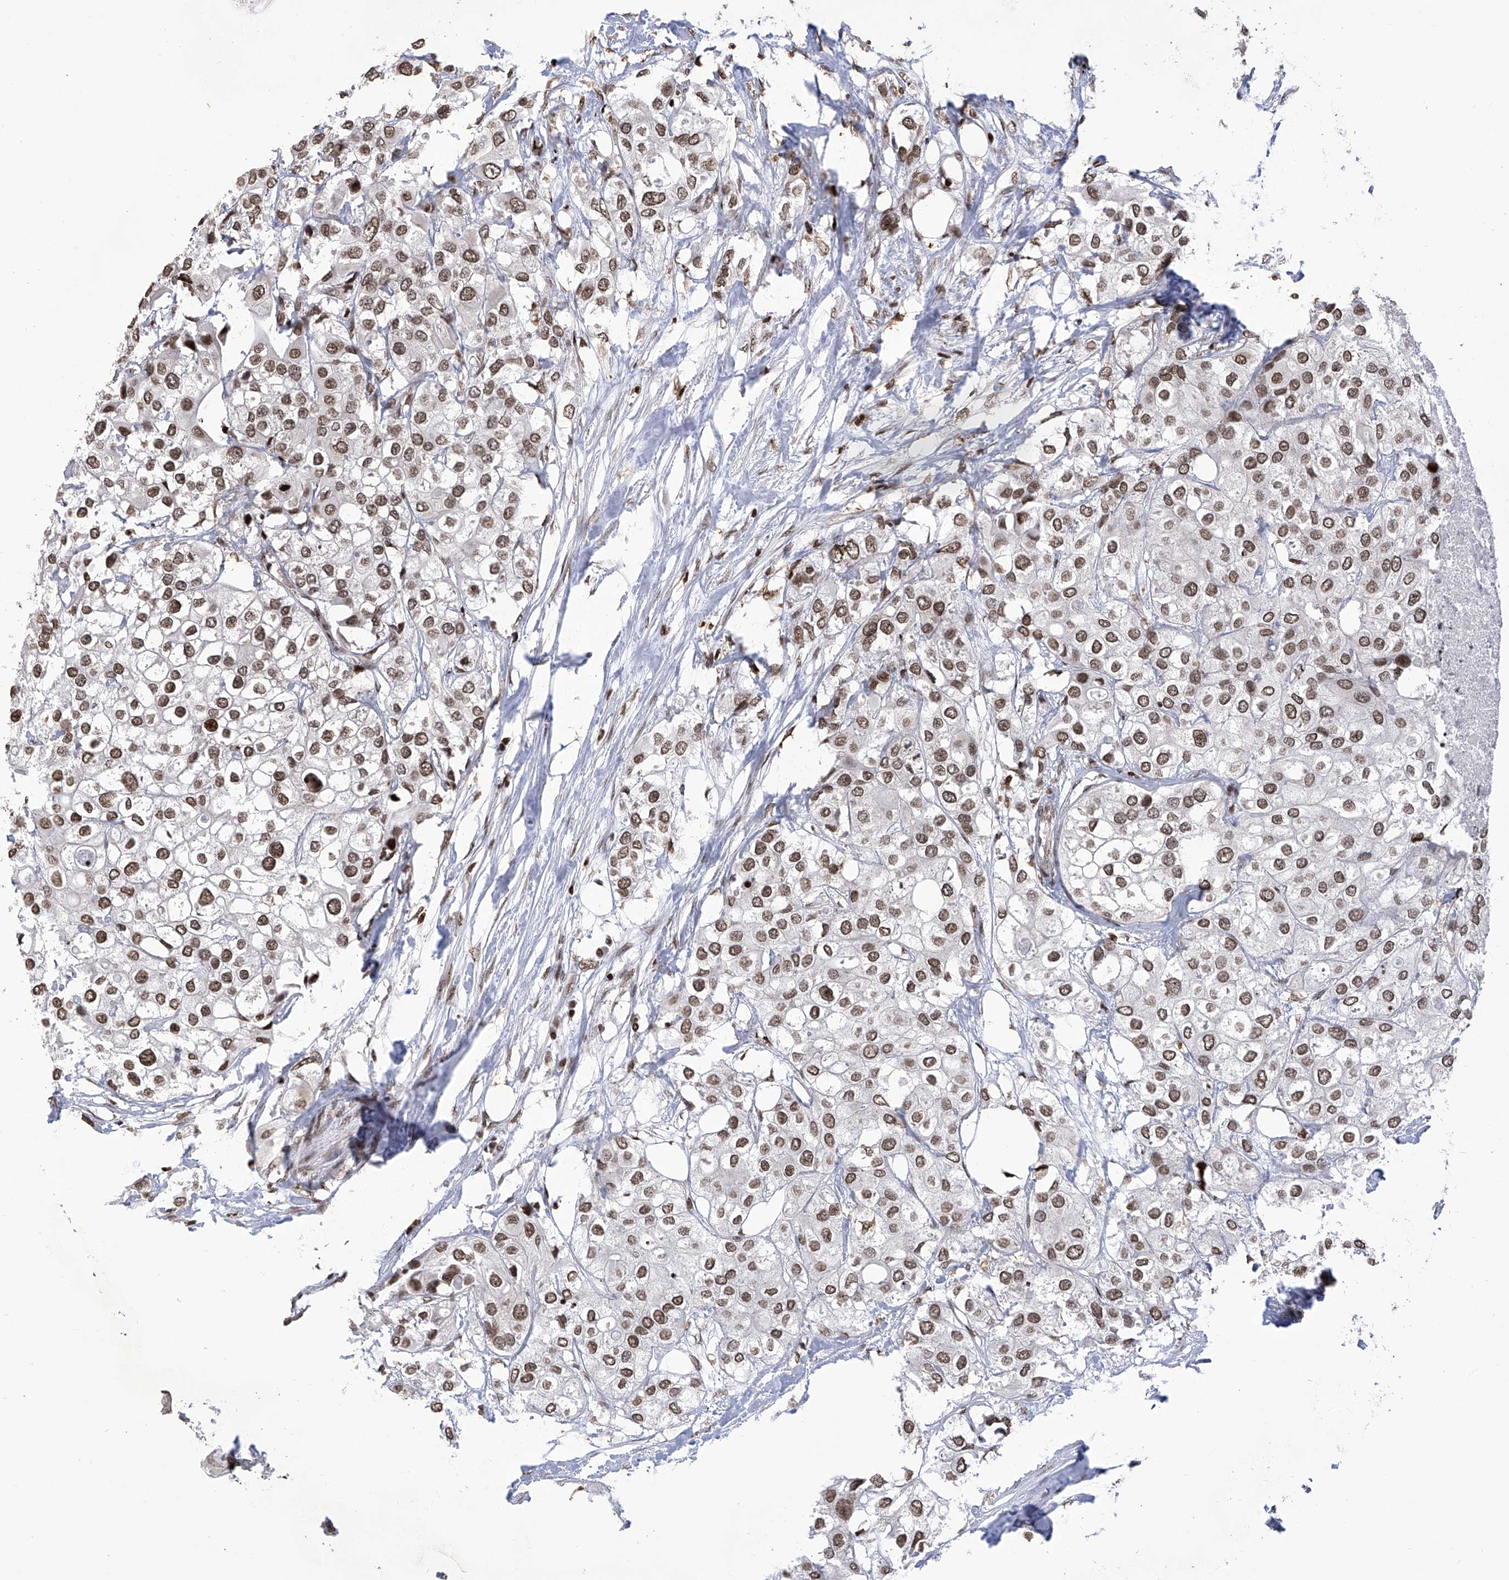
{"staining": {"intensity": "moderate", "quantity": ">75%", "location": "nuclear"}, "tissue": "urothelial cancer", "cell_type": "Tumor cells", "image_type": "cancer", "snomed": [{"axis": "morphology", "description": "Urothelial carcinoma, High grade"}, {"axis": "topography", "description": "Urinary bladder"}], "caption": "Immunohistochemistry (IHC) histopathology image of human urothelial carcinoma (high-grade) stained for a protein (brown), which demonstrates medium levels of moderate nuclear staining in approximately >75% of tumor cells.", "gene": "PAK1IP1", "patient": {"sex": "male", "age": 64}}